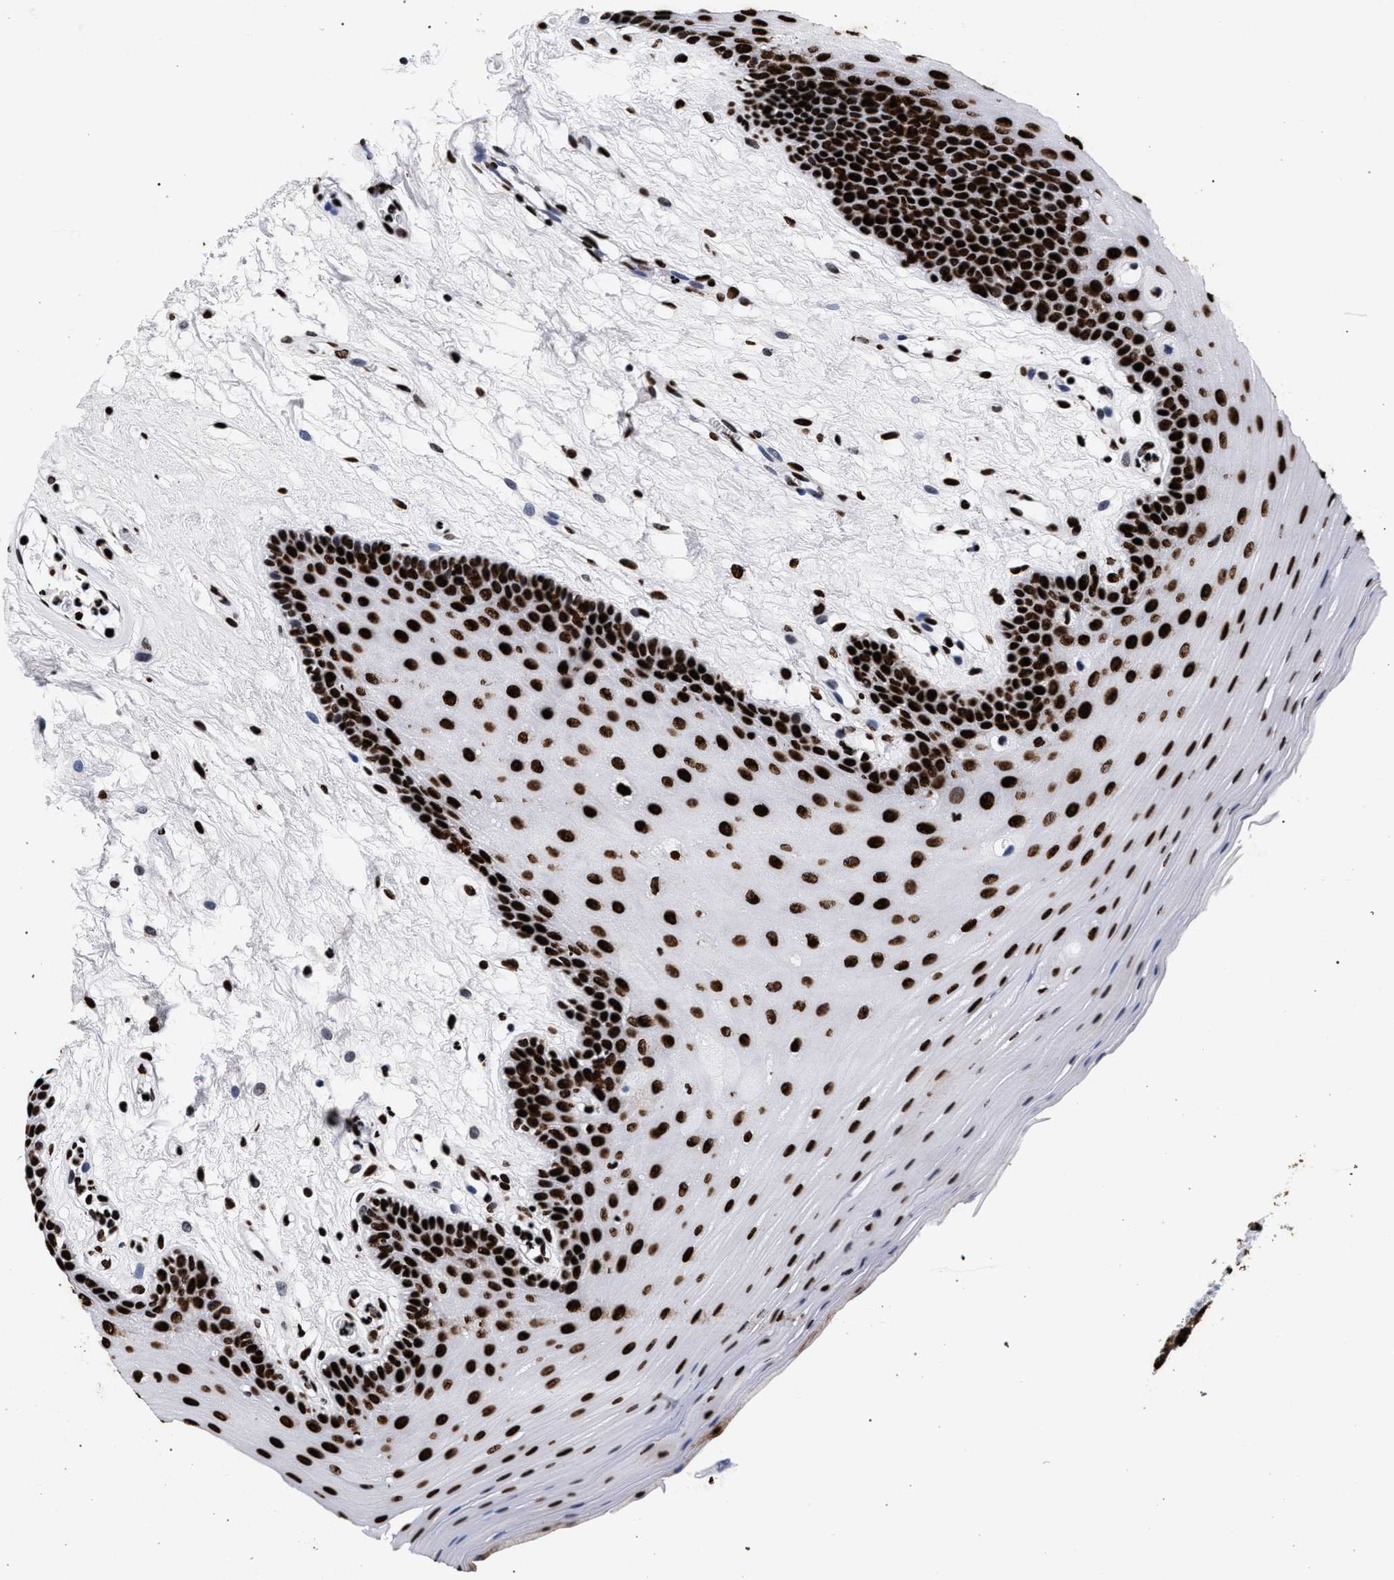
{"staining": {"intensity": "strong", "quantity": ">75%", "location": "nuclear"}, "tissue": "oral mucosa", "cell_type": "Squamous epithelial cells", "image_type": "normal", "snomed": [{"axis": "morphology", "description": "Normal tissue, NOS"}, {"axis": "morphology", "description": "Squamous cell carcinoma, NOS"}, {"axis": "topography", "description": "Skeletal muscle"}, {"axis": "topography", "description": "Oral tissue"}, {"axis": "topography", "description": "Head-Neck"}], "caption": "DAB immunohistochemical staining of benign human oral mucosa reveals strong nuclear protein expression in approximately >75% of squamous epithelial cells. The protein is shown in brown color, while the nuclei are stained blue.", "gene": "HNRNPA1", "patient": {"sex": "male", "age": 71}}